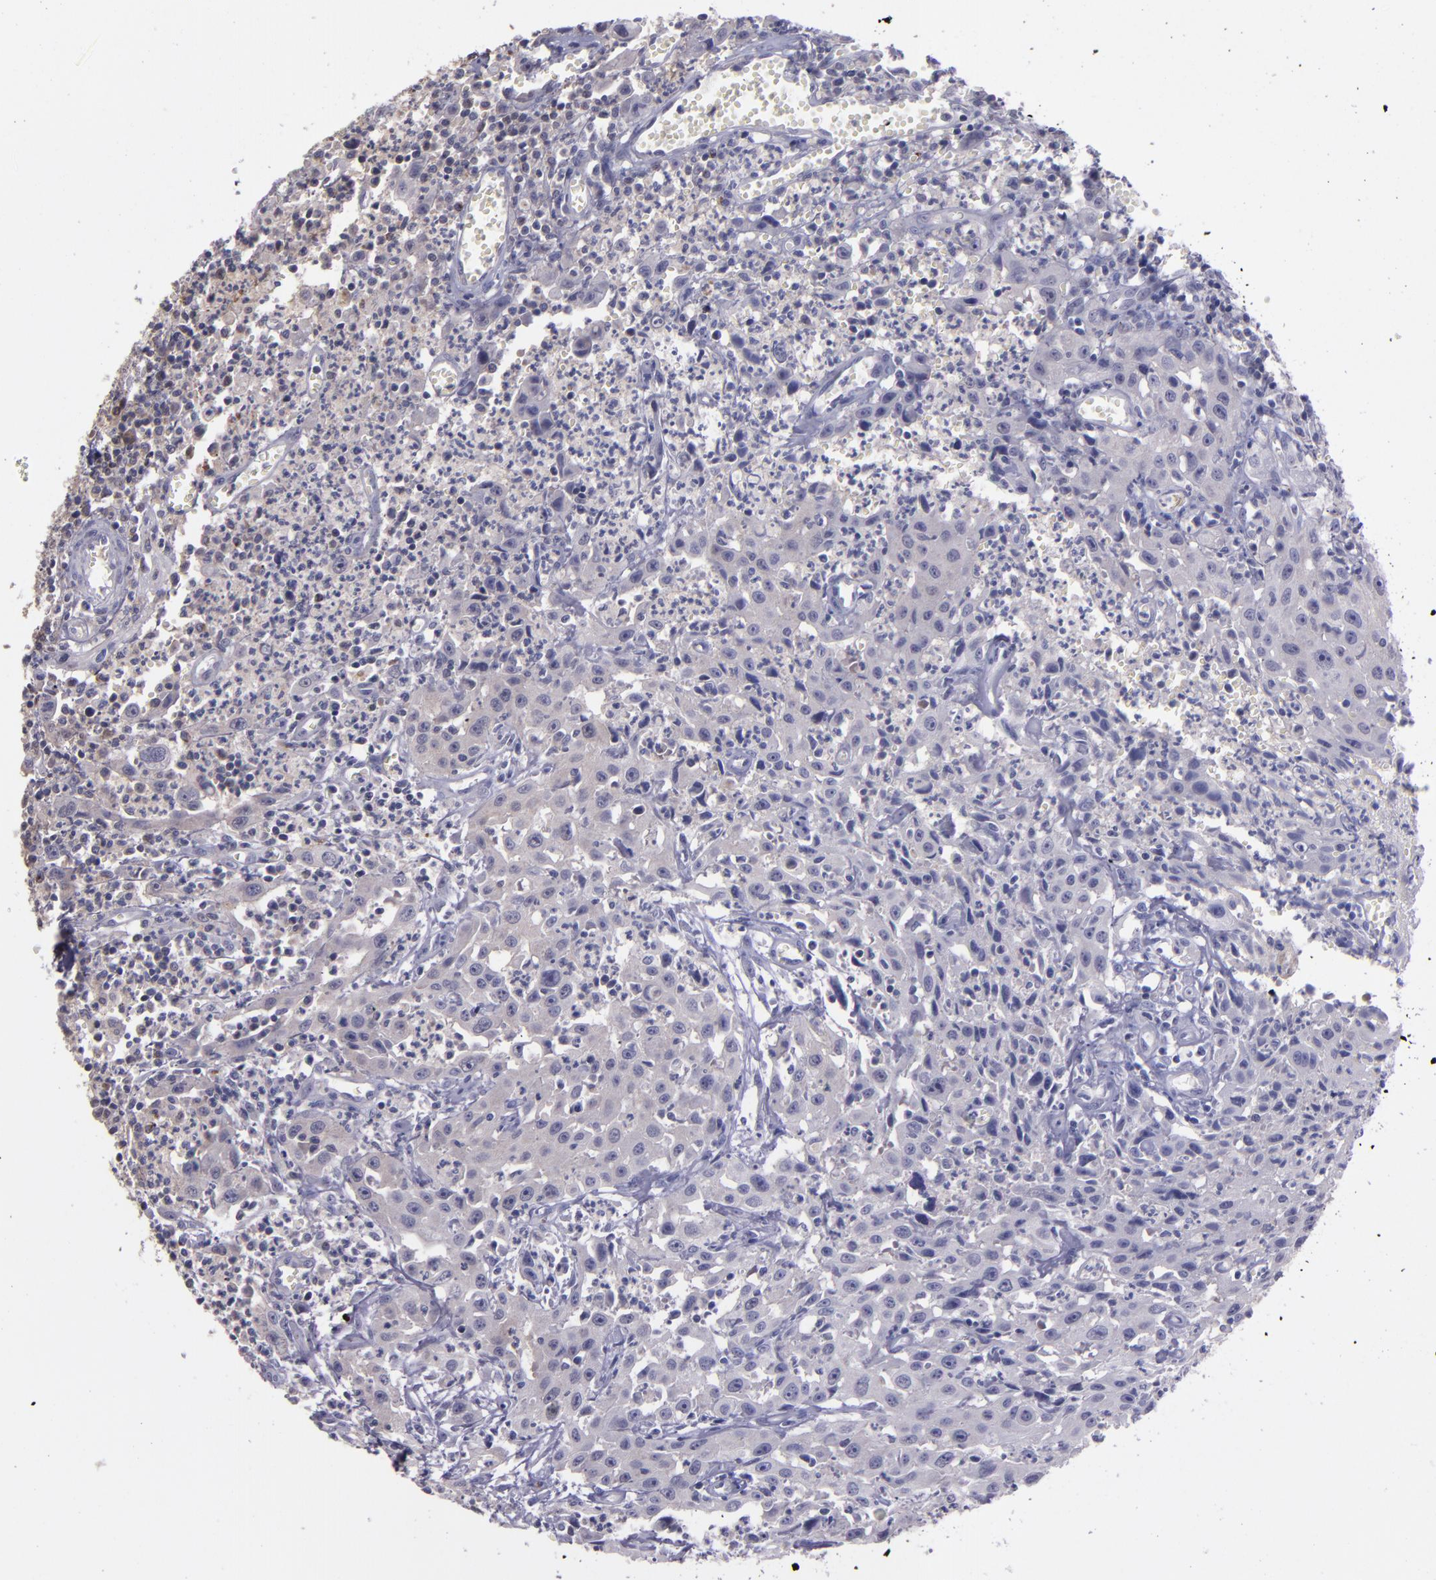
{"staining": {"intensity": "negative", "quantity": "none", "location": "none"}, "tissue": "urothelial cancer", "cell_type": "Tumor cells", "image_type": "cancer", "snomed": [{"axis": "morphology", "description": "Urothelial carcinoma, High grade"}, {"axis": "topography", "description": "Urinary bladder"}], "caption": "The IHC micrograph has no significant positivity in tumor cells of urothelial carcinoma (high-grade) tissue.", "gene": "SERPINF2", "patient": {"sex": "male", "age": 66}}